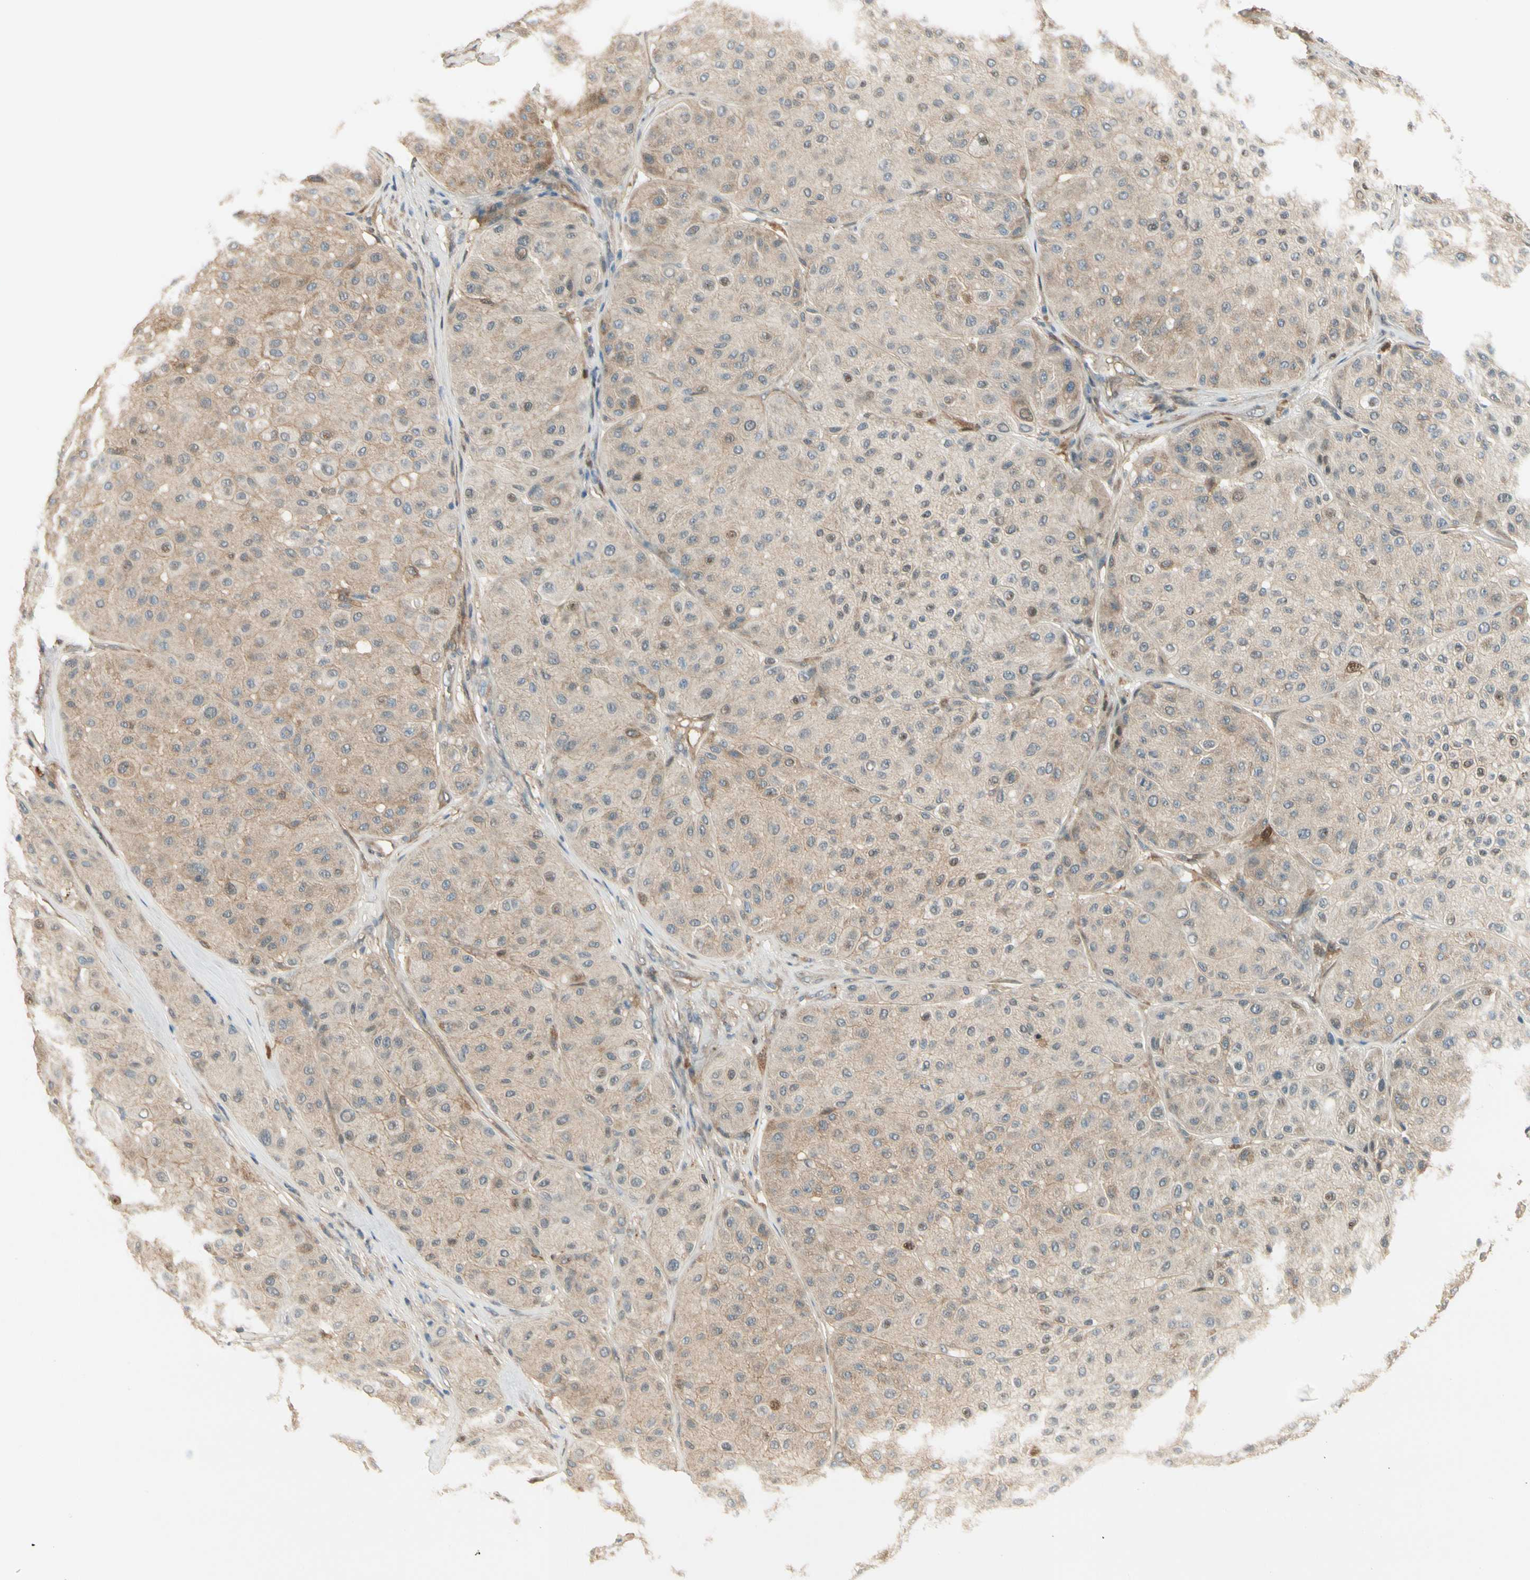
{"staining": {"intensity": "weak", "quantity": ">75%", "location": "cytoplasmic/membranous"}, "tissue": "melanoma", "cell_type": "Tumor cells", "image_type": "cancer", "snomed": [{"axis": "morphology", "description": "Normal tissue, NOS"}, {"axis": "morphology", "description": "Malignant melanoma, Metastatic site"}, {"axis": "topography", "description": "Skin"}], "caption": "Immunohistochemical staining of melanoma exhibits low levels of weak cytoplasmic/membranous protein positivity in approximately >75% of tumor cells.", "gene": "EPHB3", "patient": {"sex": "male", "age": 41}}